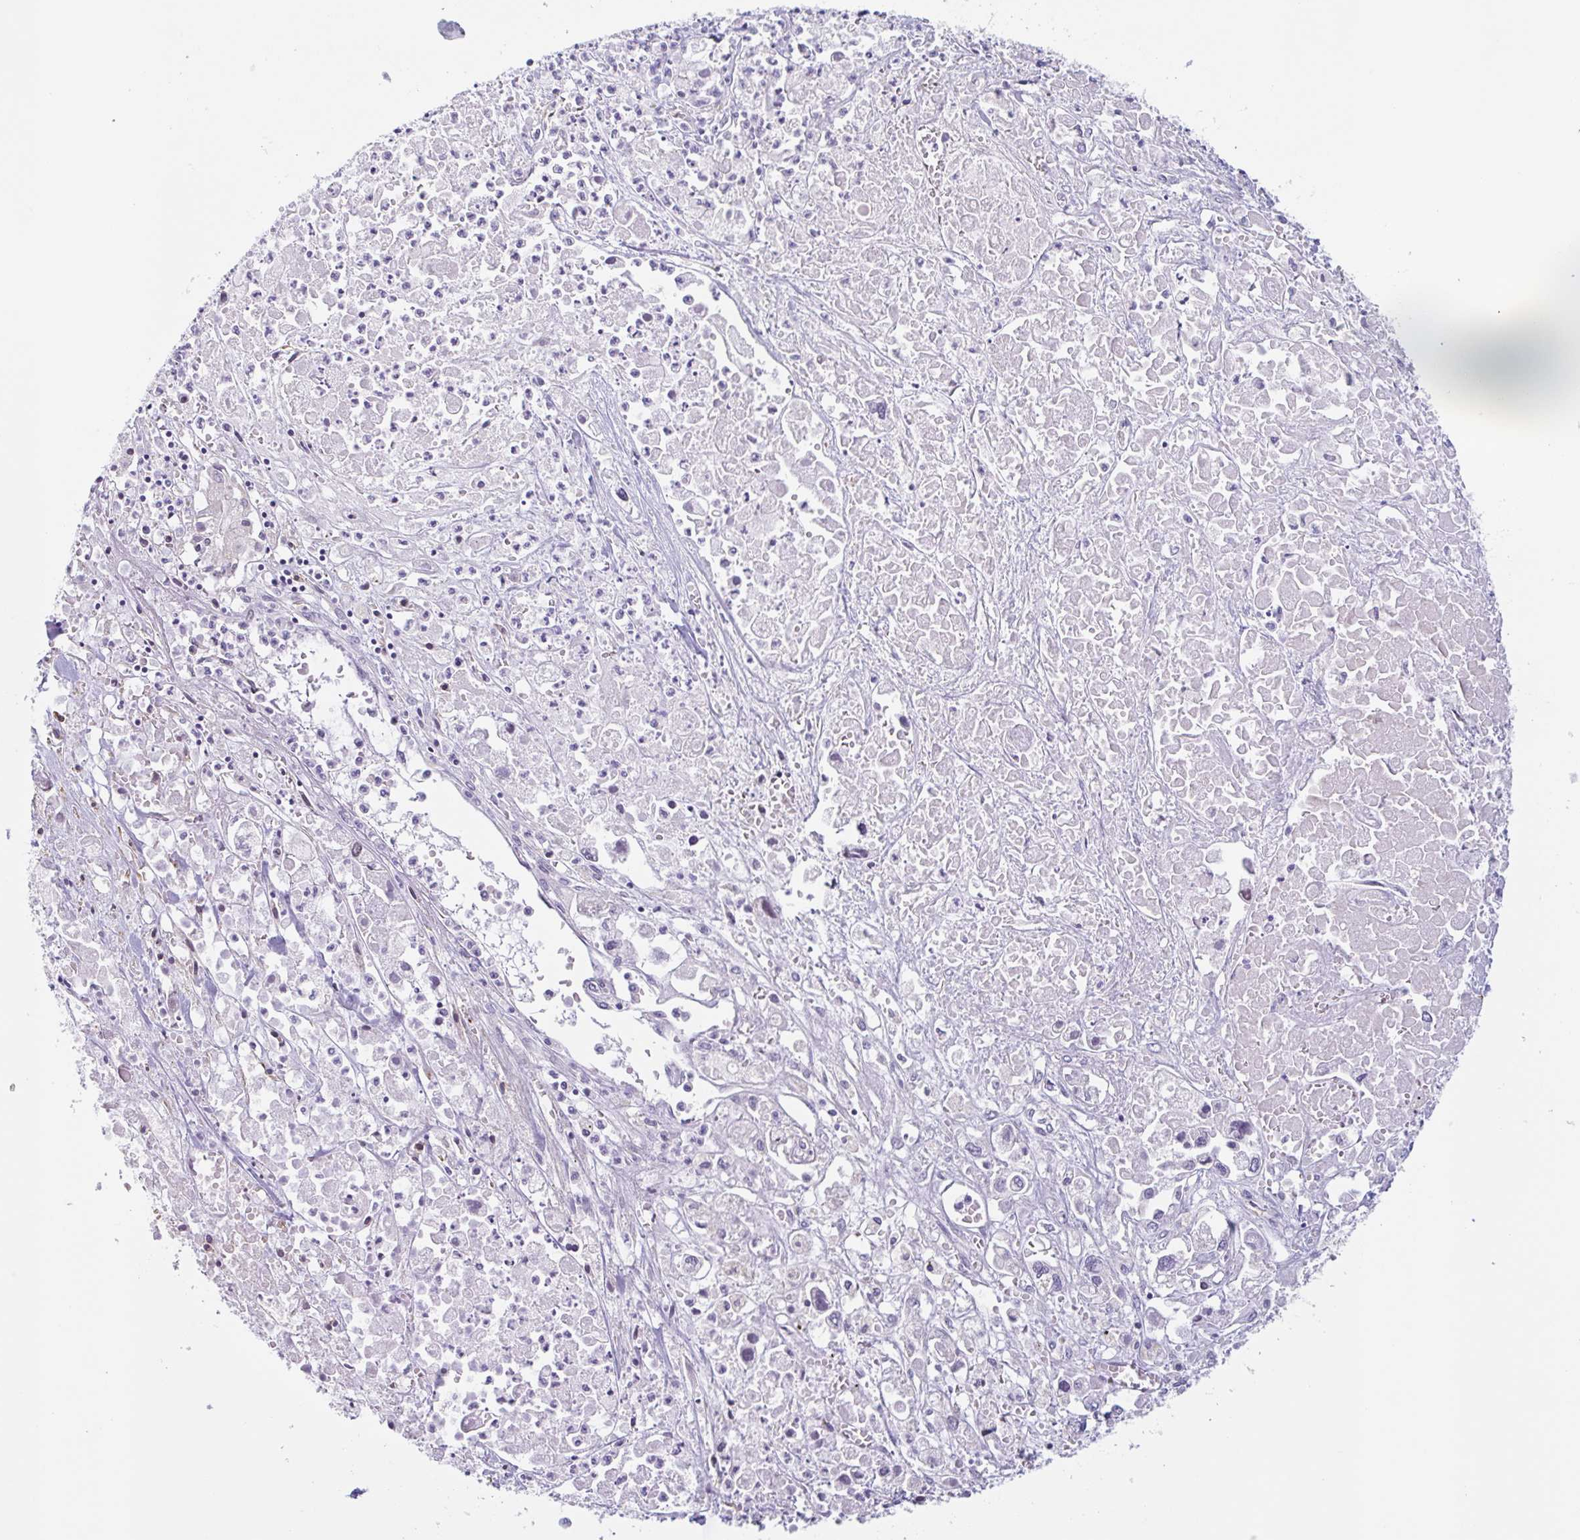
{"staining": {"intensity": "negative", "quantity": "none", "location": "none"}, "tissue": "pancreatic cancer", "cell_type": "Tumor cells", "image_type": "cancer", "snomed": [{"axis": "morphology", "description": "Adenocarcinoma, NOS"}, {"axis": "topography", "description": "Pancreas"}], "caption": "High magnification brightfield microscopy of pancreatic cancer (adenocarcinoma) stained with DAB (brown) and counterstained with hematoxylin (blue): tumor cells show no significant expression. (Immunohistochemistry, brightfield microscopy, high magnification).", "gene": "MYH10", "patient": {"sex": "male", "age": 71}}